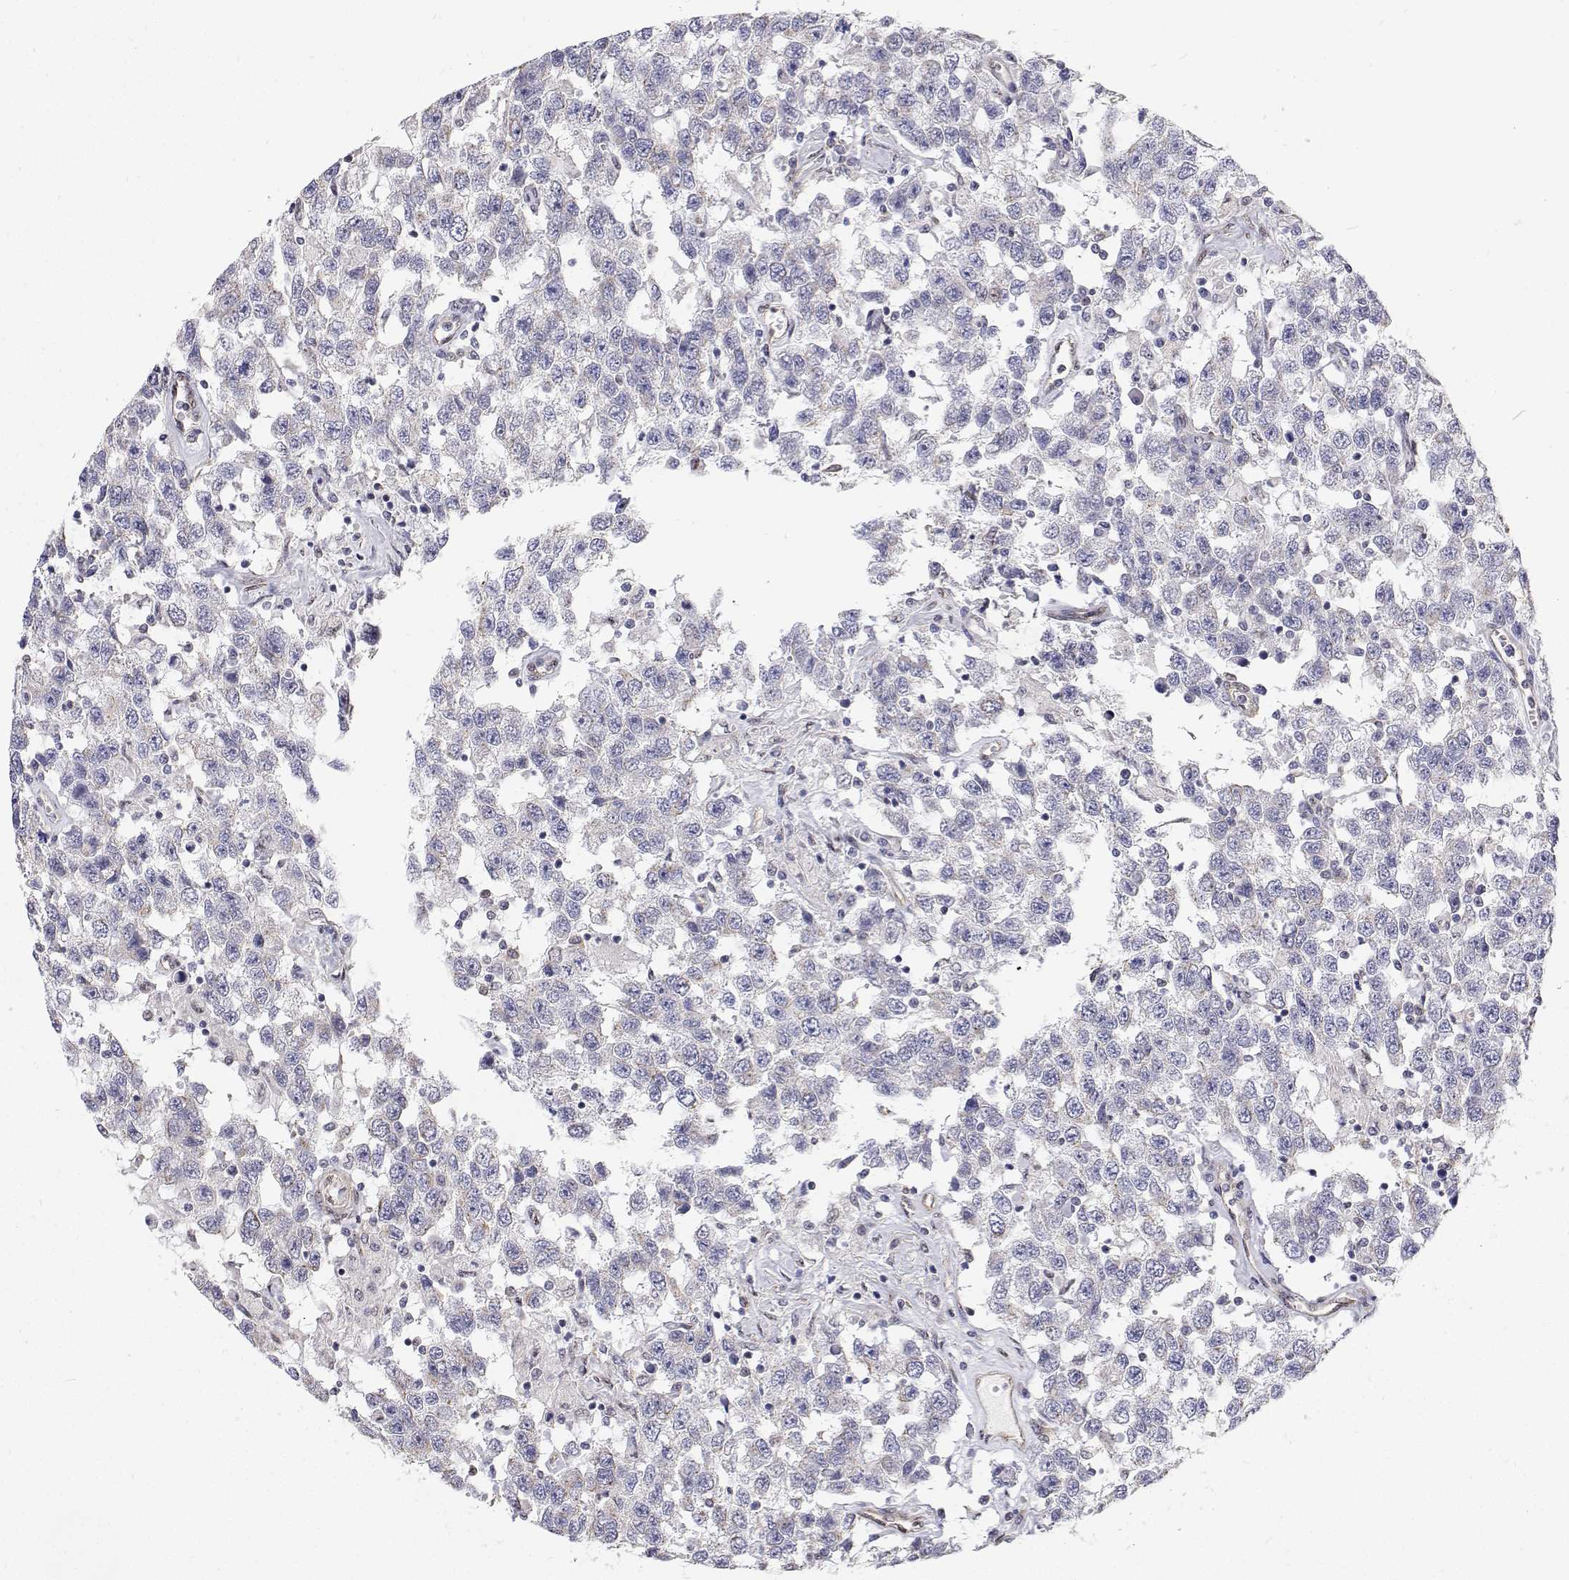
{"staining": {"intensity": "negative", "quantity": "none", "location": "none"}, "tissue": "testis cancer", "cell_type": "Tumor cells", "image_type": "cancer", "snomed": [{"axis": "morphology", "description": "Seminoma, NOS"}, {"axis": "topography", "description": "Testis"}], "caption": "Immunohistochemistry micrograph of neoplastic tissue: human testis seminoma stained with DAB exhibits no significant protein staining in tumor cells. (Brightfield microscopy of DAB (3,3'-diaminobenzidine) IHC at high magnification).", "gene": "GSDMA", "patient": {"sex": "male", "age": 41}}